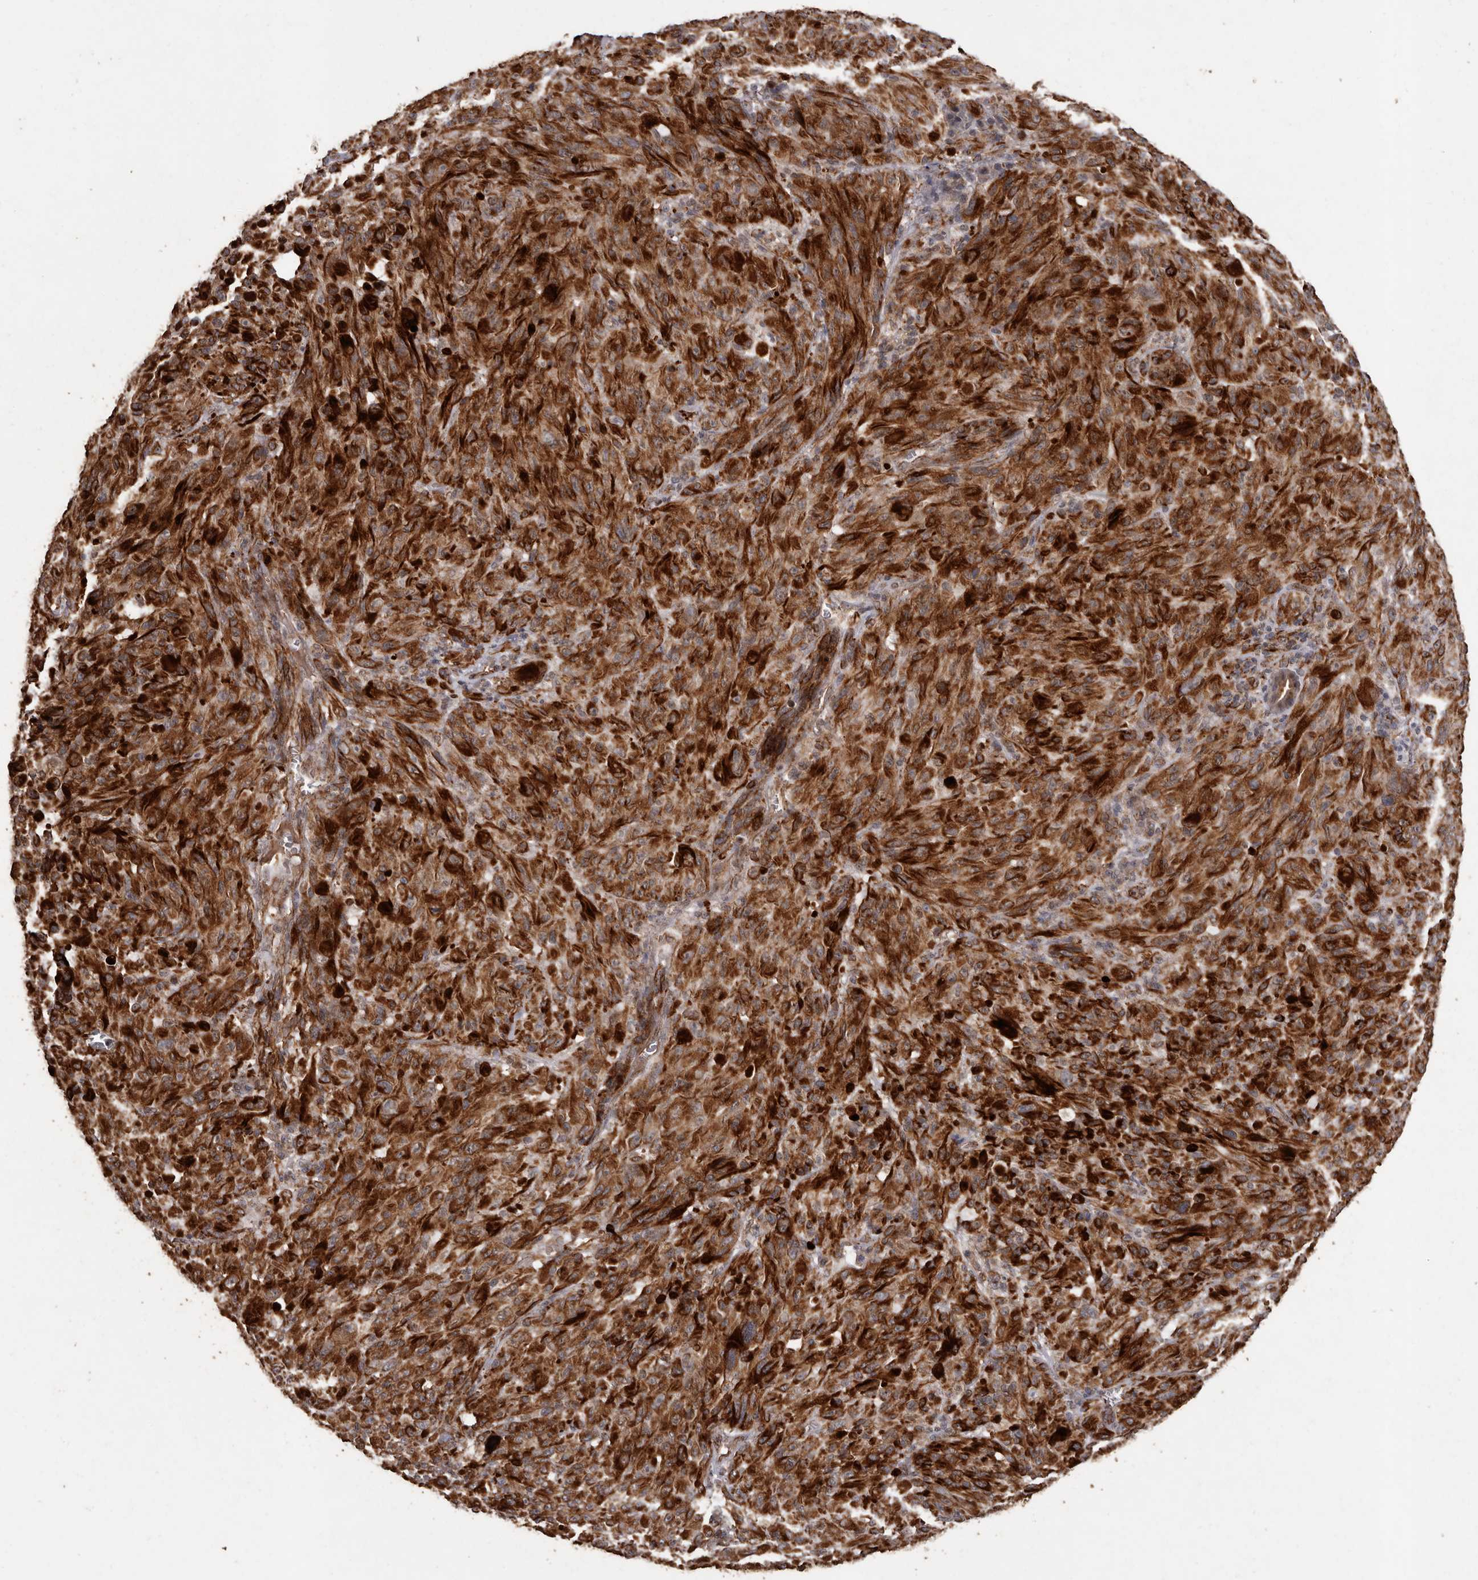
{"staining": {"intensity": "moderate", "quantity": ">75%", "location": "cytoplasmic/membranous"}, "tissue": "melanoma", "cell_type": "Tumor cells", "image_type": "cancer", "snomed": [{"axis": "morphology", "description": "Malignant melanoma, NOS"}, {"axis": "topography", "description": "Skin of head"}], "caption": "Malignant melanoma was stained to show a protein in brown. There is medium levels of moderate cytoplasmic/membranous positivity in approximately >75% of tumor cells. (IHC, brightfield microscopy, high magnification).", "gene": "BRAT1", "patient": {"sex": "male", "age": 96}}